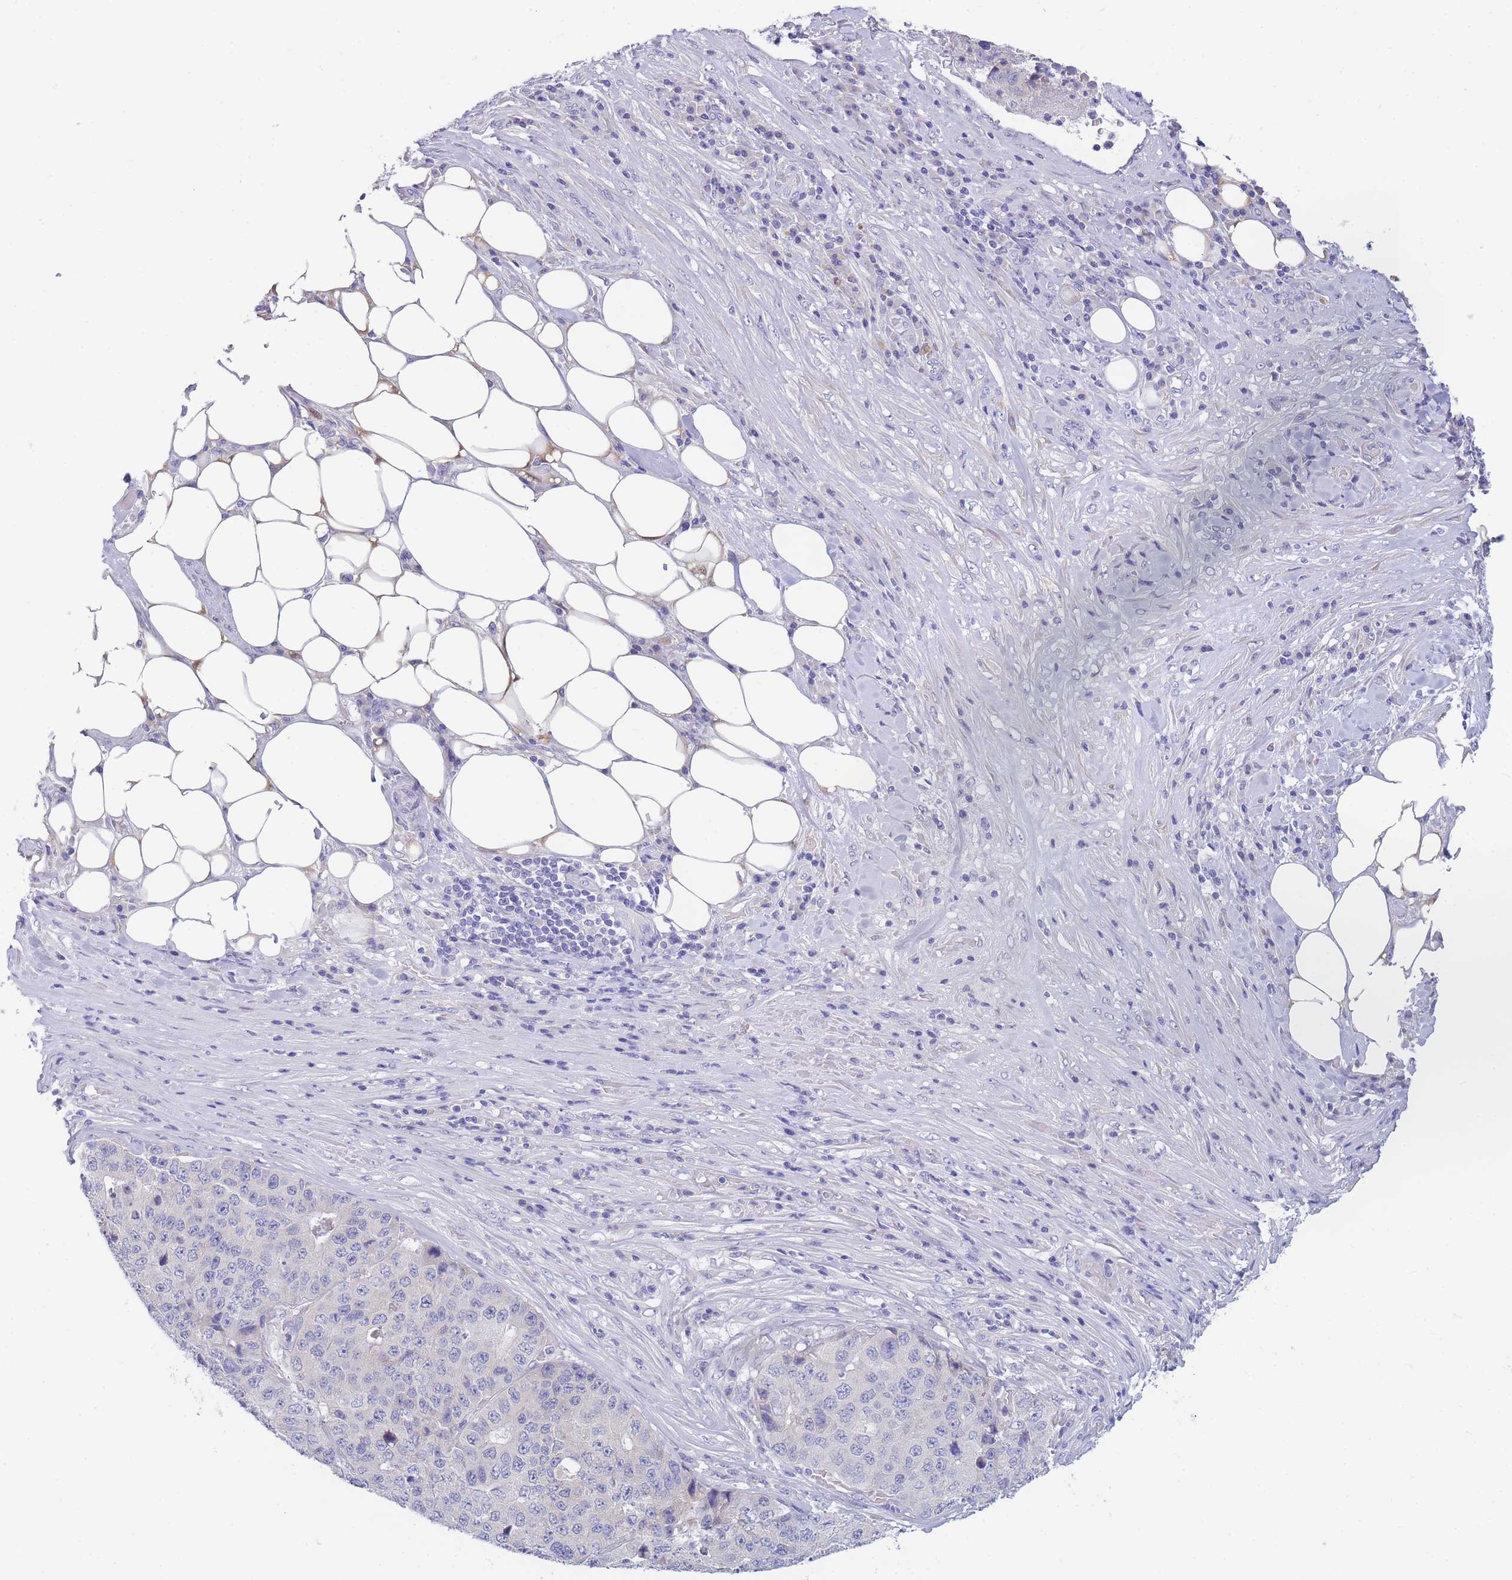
{"staining": {"intensity": "negative", "quantity": "none", "location": "none"}, "tissue": "stomach cancer", "cell_type": "Tumor cells", "image_type": "cancer", "snomed": [{"axis": "morphology", "description": "Adenocarcinoma, NOS"}, {"axis": "topography", "description": "Stomach"}], "caption": "Immunohistochemical staining of human stomach adenocarcinoma shows no significant staining in tumor cells.", "gene": "PCDHB3", "patient": {"sex": "male", "age": 71}}